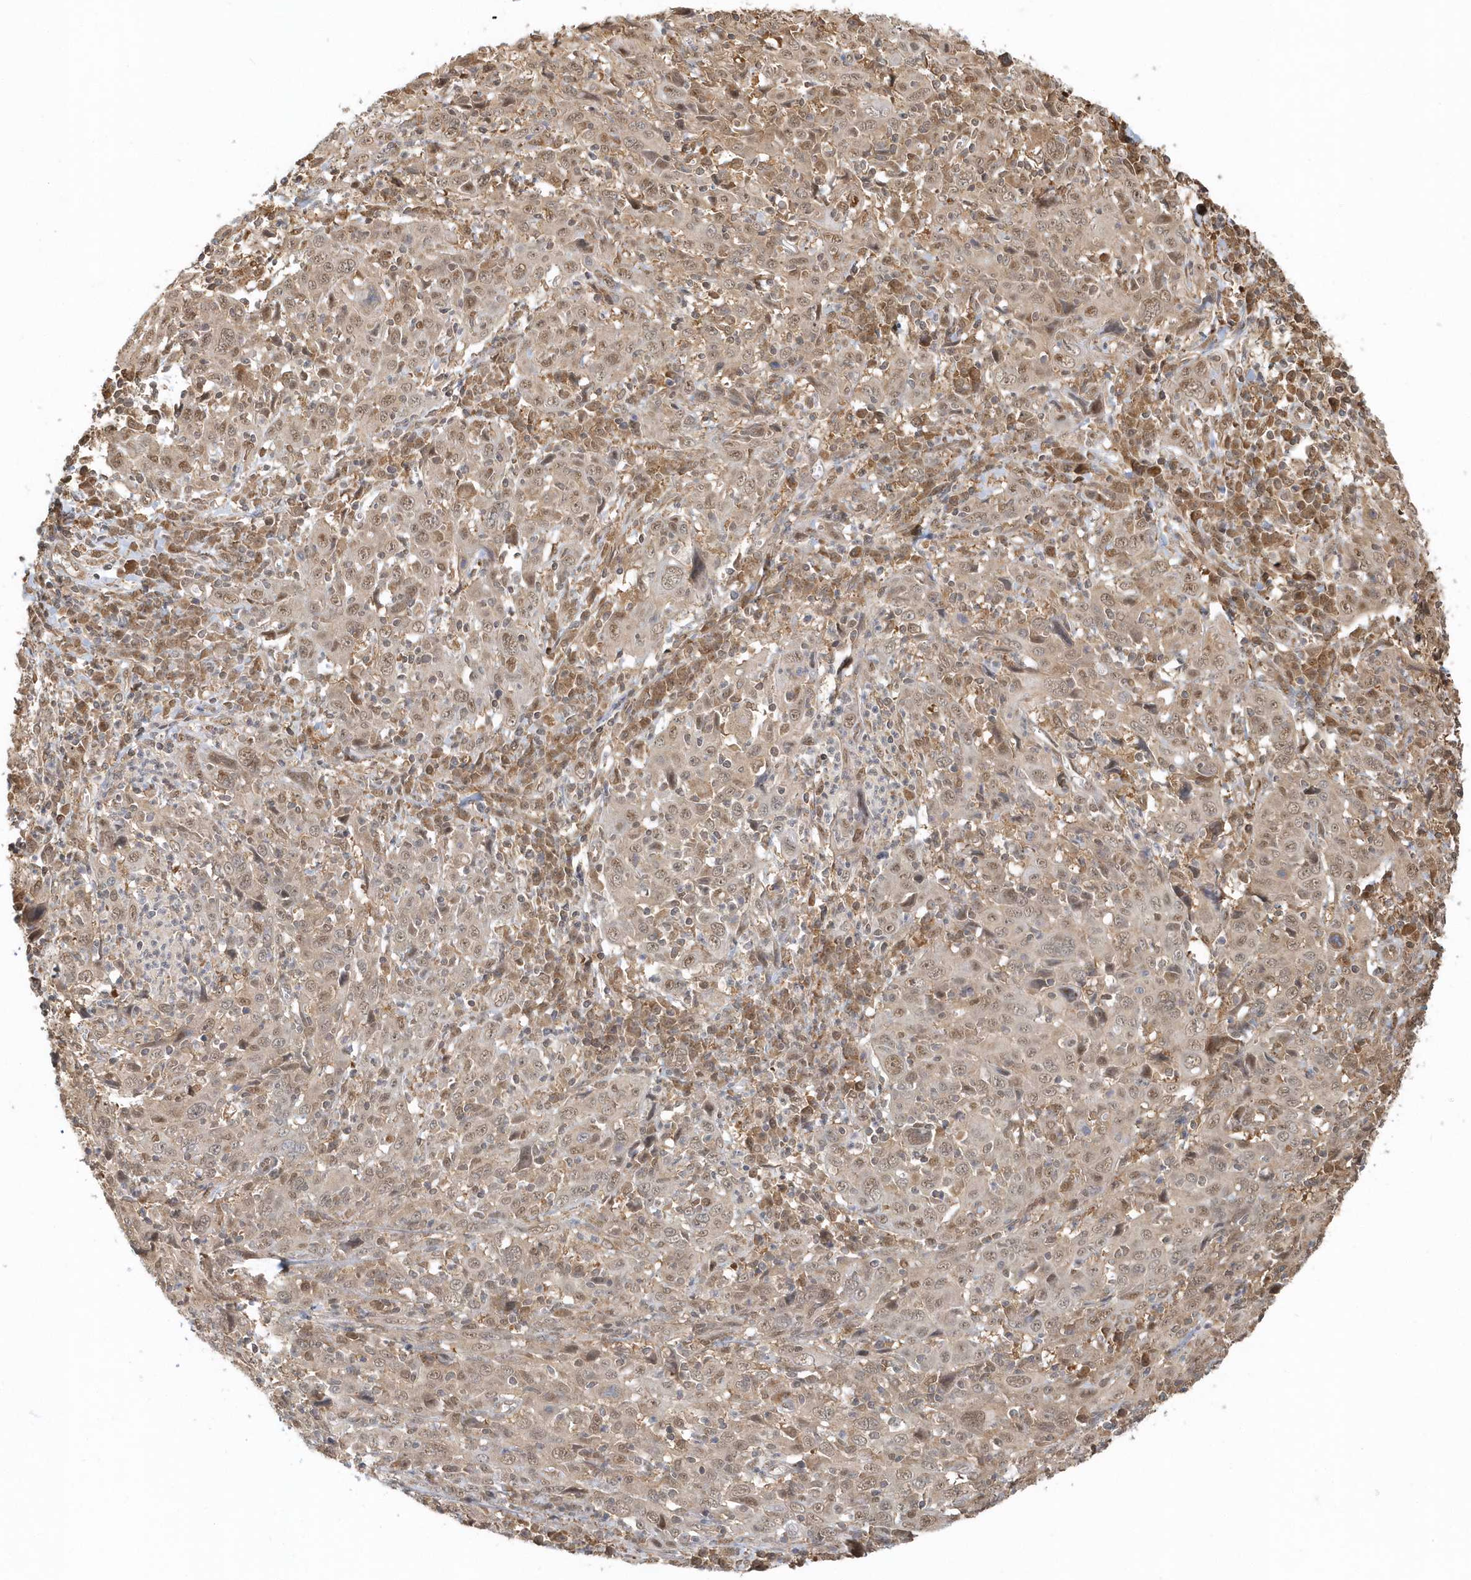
{"staining": {"intensity": "weak", "quantity": ">75%", "location": "cytoplasmic/membranous,nuclear"}, "tissue": "cervical cancer", "cell_type": "Tumor cells", "image_type": "cancer", "snomed": [{"axis": "morphology", "description": "Squamous cell carcinoma, NOS"}, {"axis": "topography", "description": "Cervix"}], "caption": "Cervical squamous cell carcinoma stained with a brown dye exhibits weak cytoplasmic/membranous and nuclear positive staining in approximately >75% of tumor cells.", "gene": "PSMD6", "patient": {"sex": "female", "age": 46}}